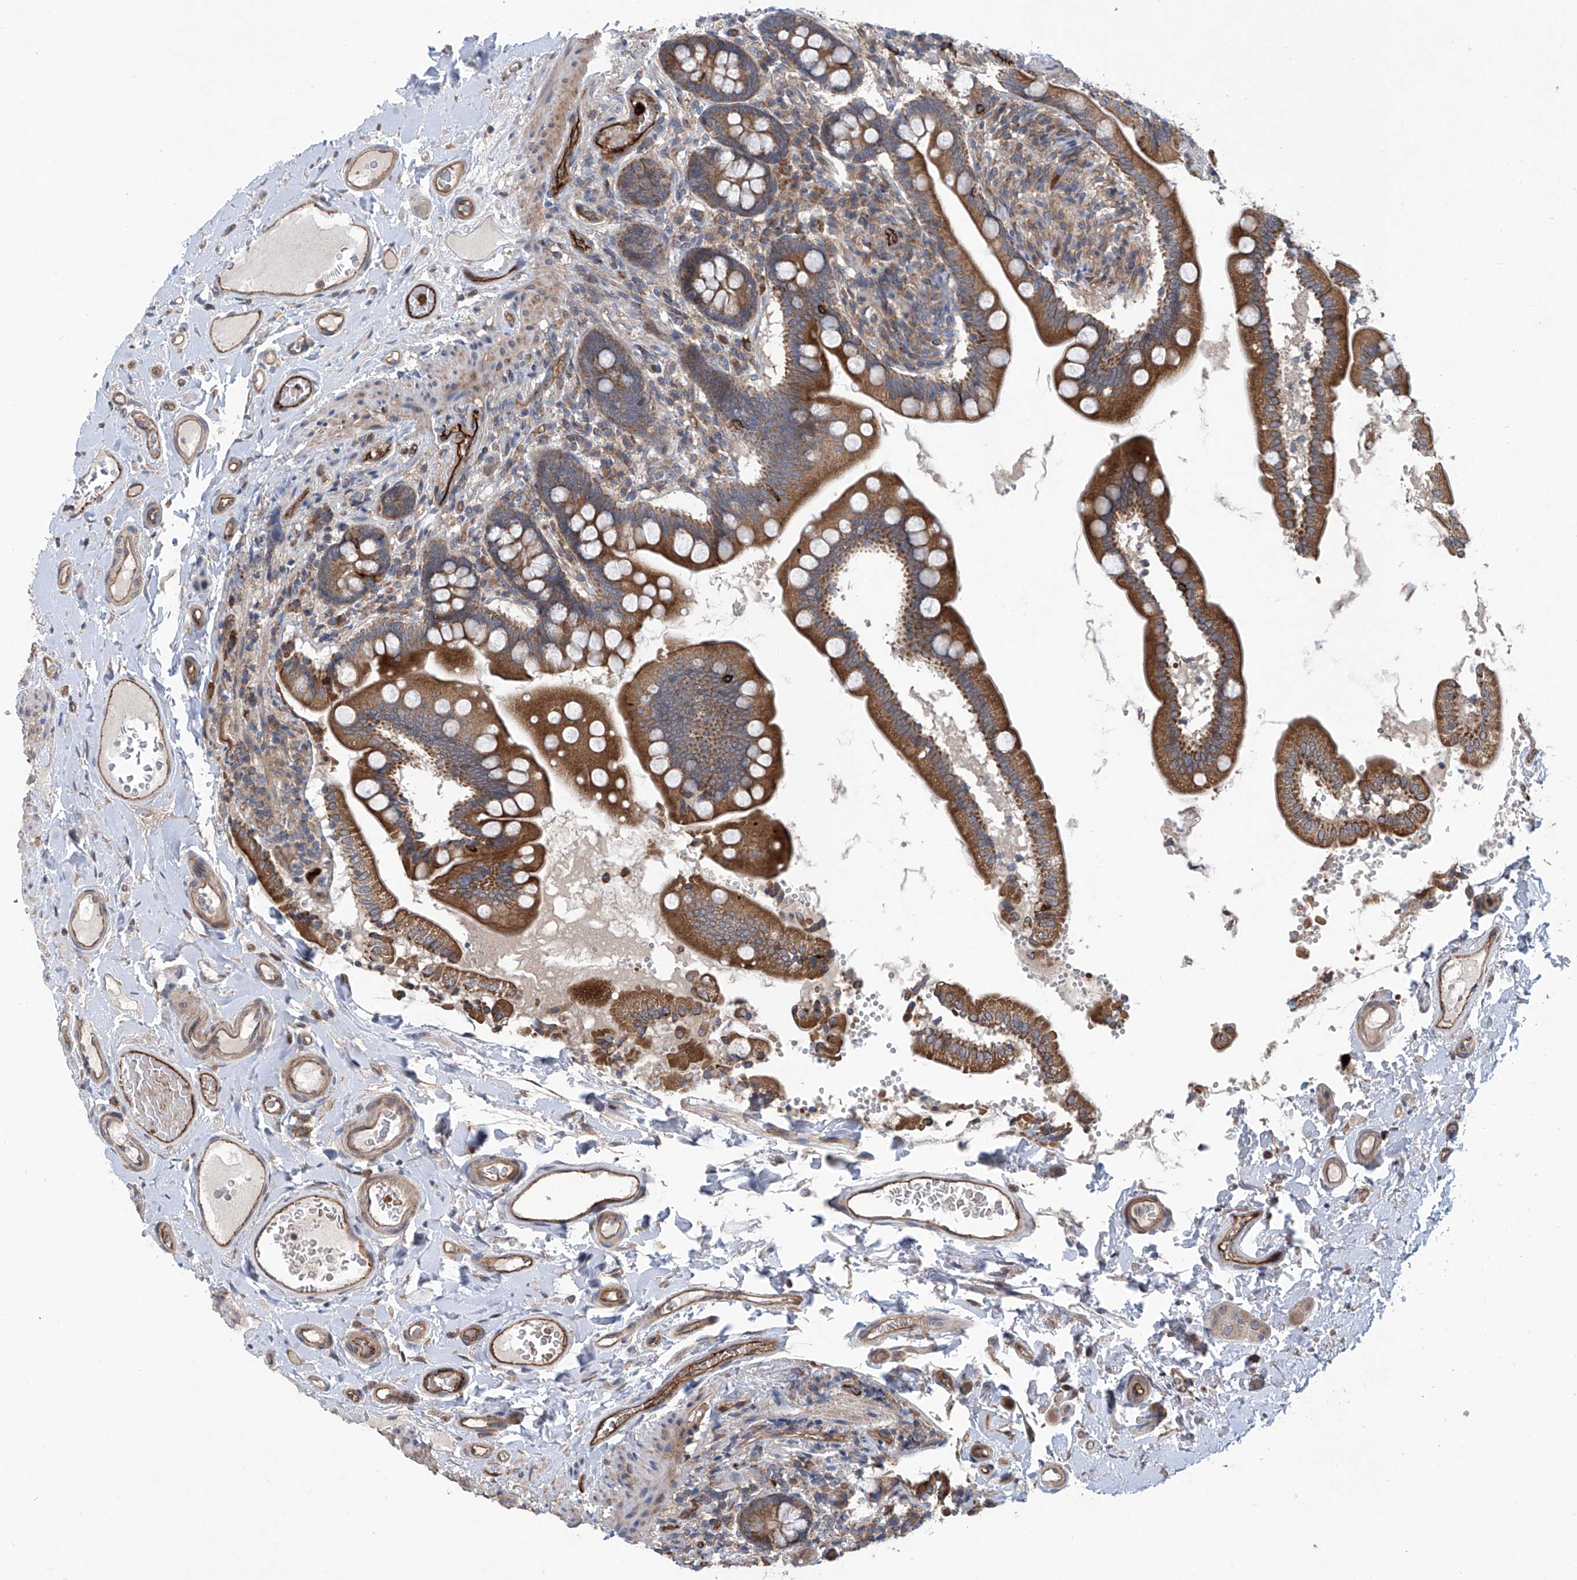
{"staining": {"intensity": "moderate", "quantity": ">75%", "location": "cytoplasmic/membranous"}, "tissue": "small intestine", "cell_type": "Glandular cells", "image_type": "normal", "snomed": [{"axis": "morphology", "description": "Normal tissue, NOS"}, {"axis": "topography", "description": "Small intestine"}], "caption": "Immunohistochemical staining of normal human small intestine displays >75% levels of moderate cytoplasmic/membranous protein positivity in approximately >75% of glandular cells.", "gene": "EIF2D", "patient": {"sex": "female", "age": 64}}